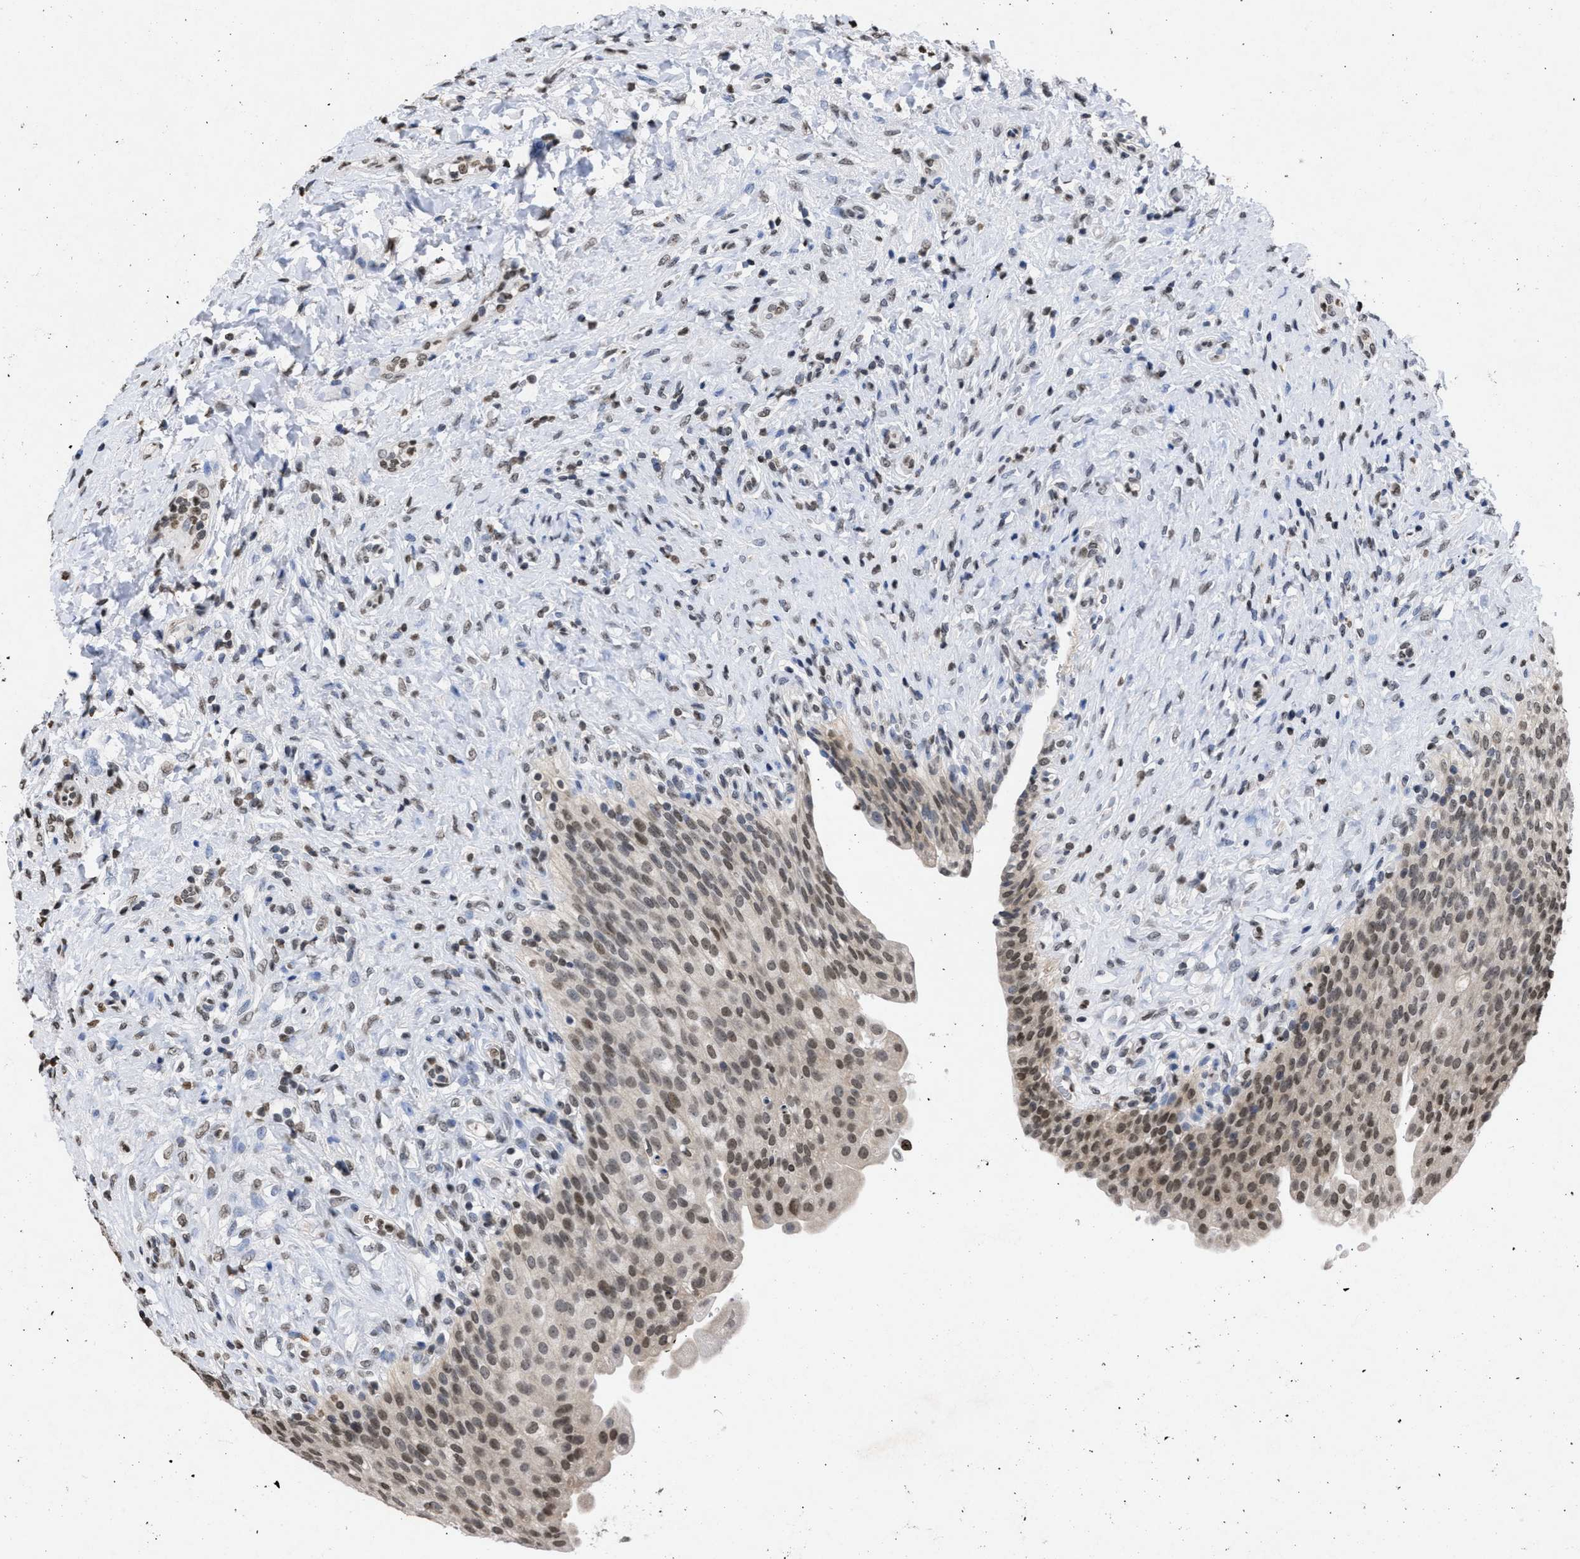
{"staining": {"intensity": "moderate", "quantity": ">75%", "location": "nuclear"}, "tissue": "urinary bladder", "cell_type": "Urothelial cells", "image_type": "normal", "snomed": [{"axis": "morphology", "description": "Urothelial carcinoma, High grade"}, {"axis": "topography", "description": "Urinary bladder"}], "caption": "Unremarkable urinary bladder reveals moderate nuclear expression in approximately >75% of urothelial cells, visualized by immunohistochemistry.", "gene": "NUP35", "patient": {"sex": "male", "age": 46}}